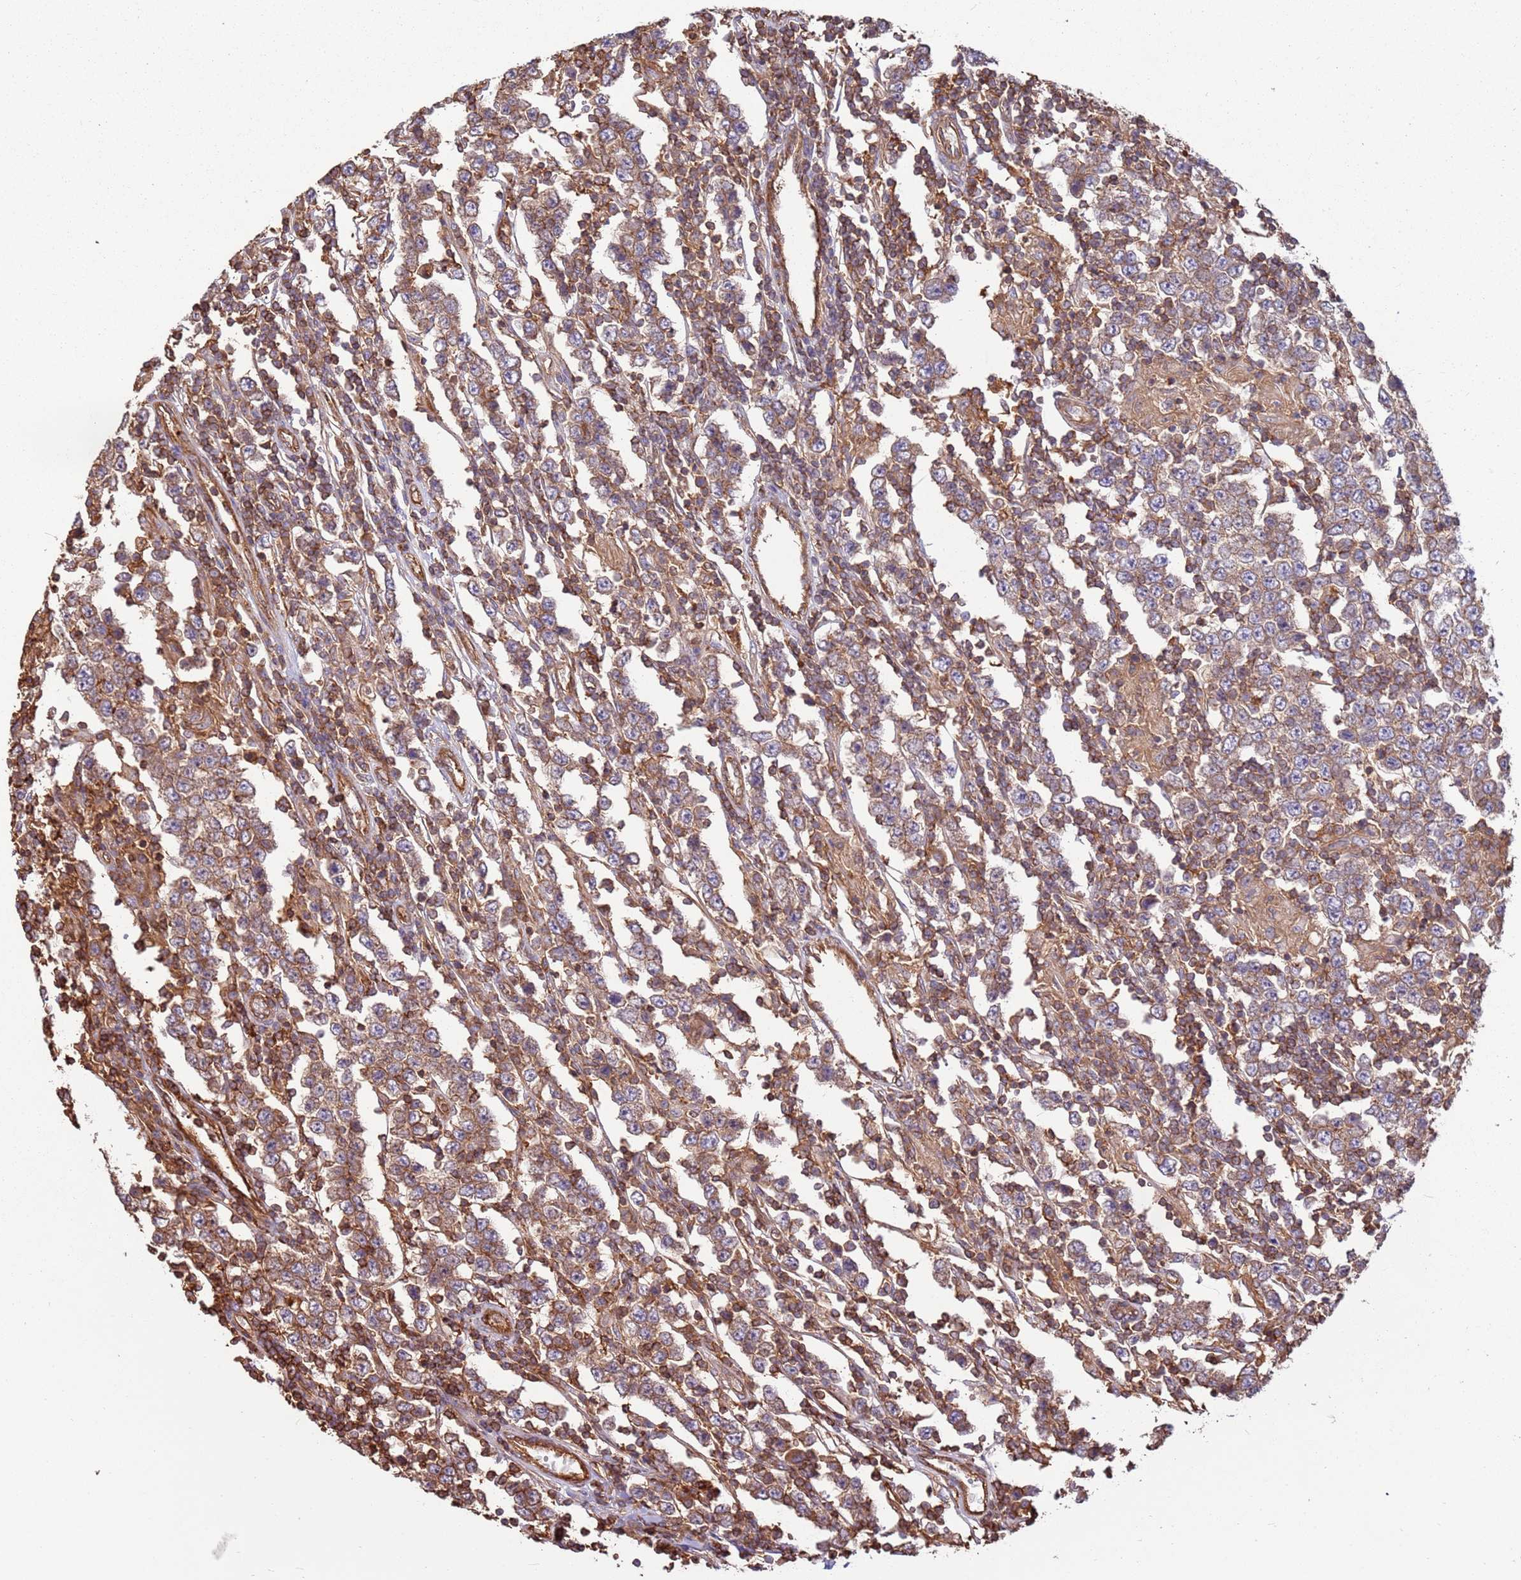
{"staining": {"intensity": "moderate", "quantity": ">75%", "location": "cytoplasmic/membranous"}, "tissue": "testis cancer", "cell_type": "Tumor cells", "image_type": "cancer", "snomed": [{"axis": "morphology", "description": "Normal tissue, NOS"}, {"axis": "morphology", "description": "Urothelial carcinoma, High grade"}, {"axis": "morphology", "description": "Seminoma, NOS"}, {"axis": "morphology", "description": "Carcinoma, Embryonal, NOS"}, {"axis": "topography", "description": "Urinary bladder"}, {"axis": "topography", "description": "Testis"}], "caption": "IHC of testis cancer demonstrates medium levels of moderate cytoplasmic/membranous positivity in about >75% of tumor cells.", "gene": "ACVR2A", "patient": {"sex": "male", "age": 41}}